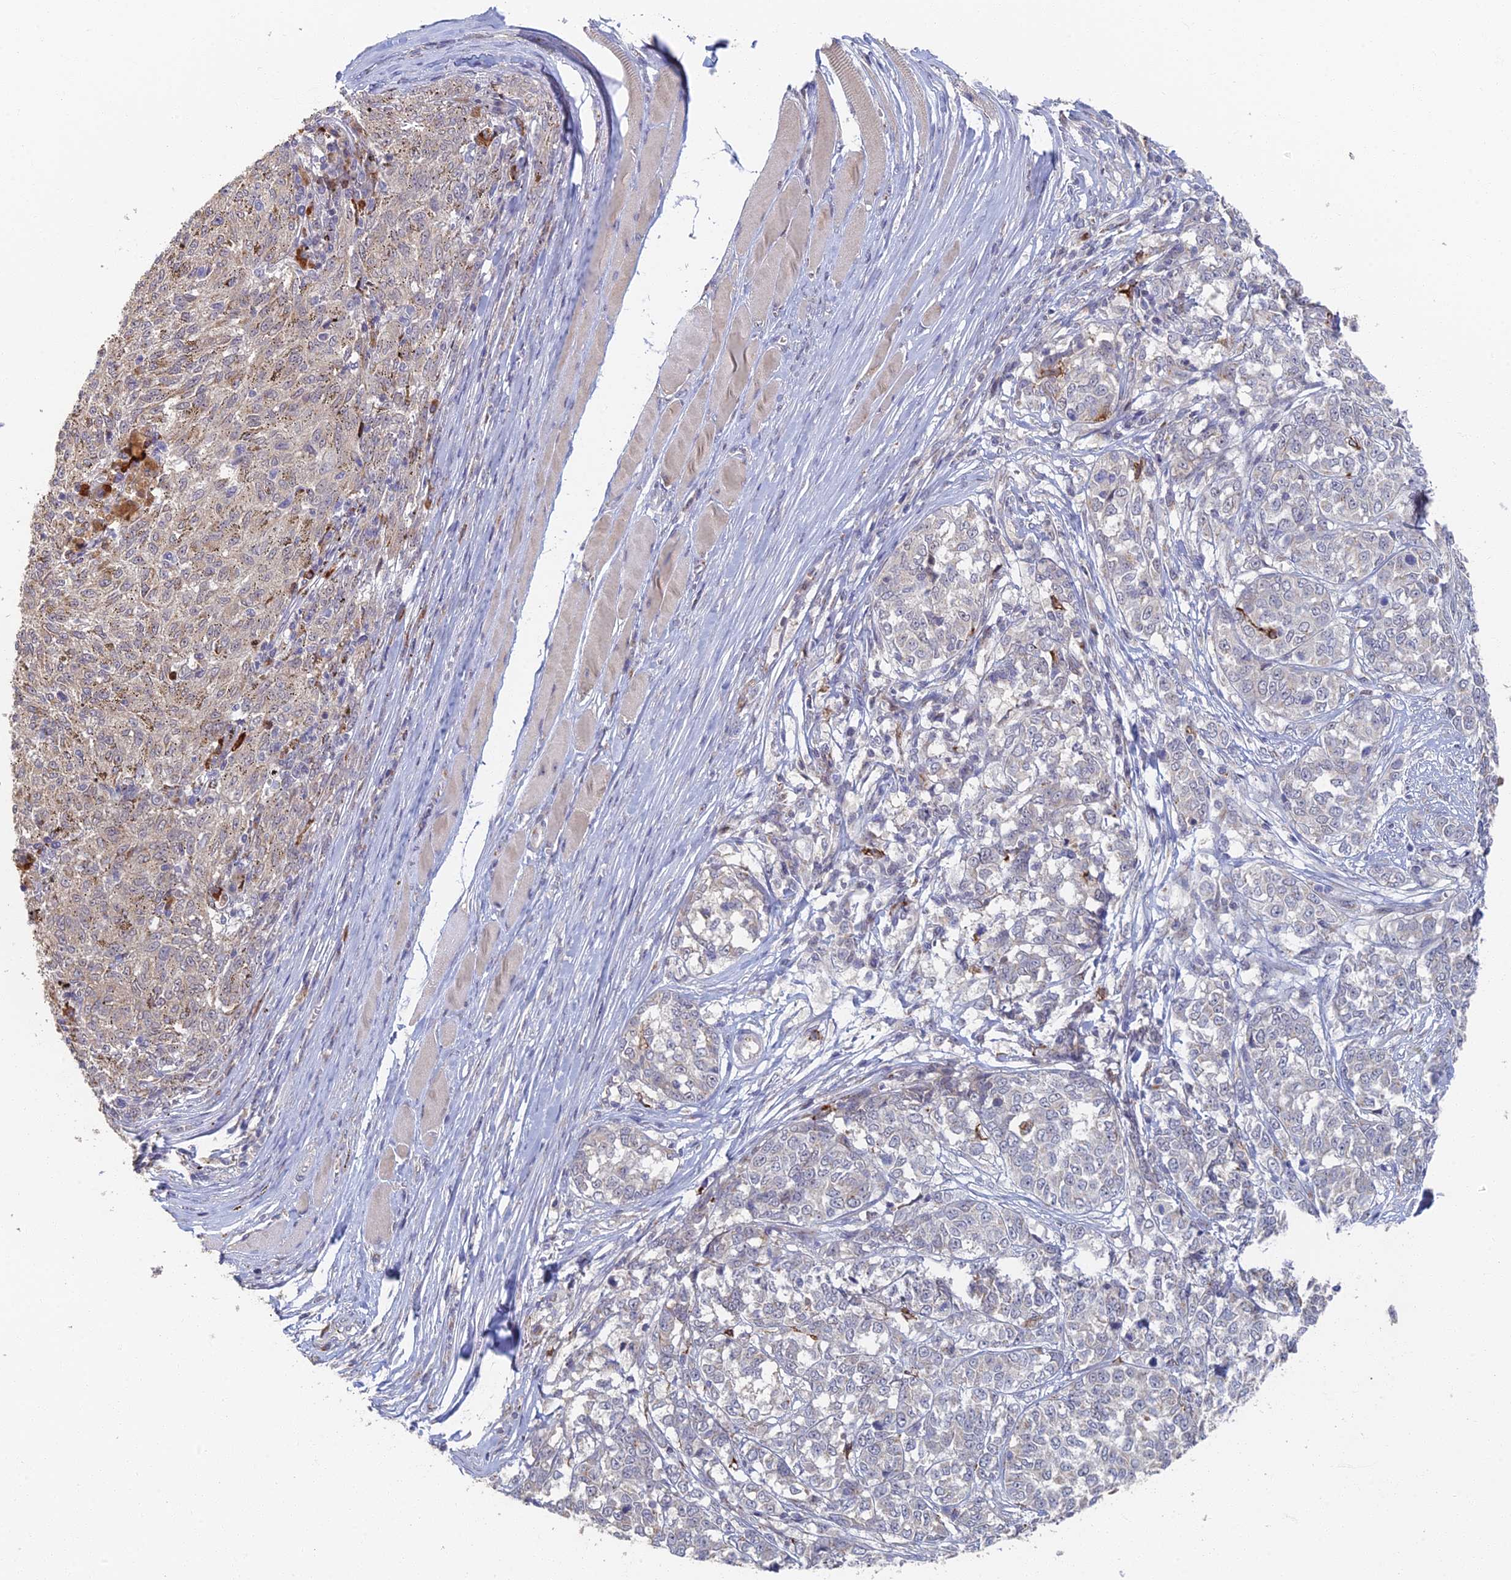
{"staining": {"intensity": "negative", "quantity": "none", "location": "none"}, "tissue": "melanoma", "cell_type": "Tumor cells", "image_type": "cancer", "snomed": [{"axis": "morphology", "description": "Malignant melanoma, NOS"}, {"axis": "topography", "description": "Skin"}], "caption": "Tumor cells show no significant staining in malignant melanoma.", "gene": "GPATCH1", "patient": {"sex": "female", "age": 72}}